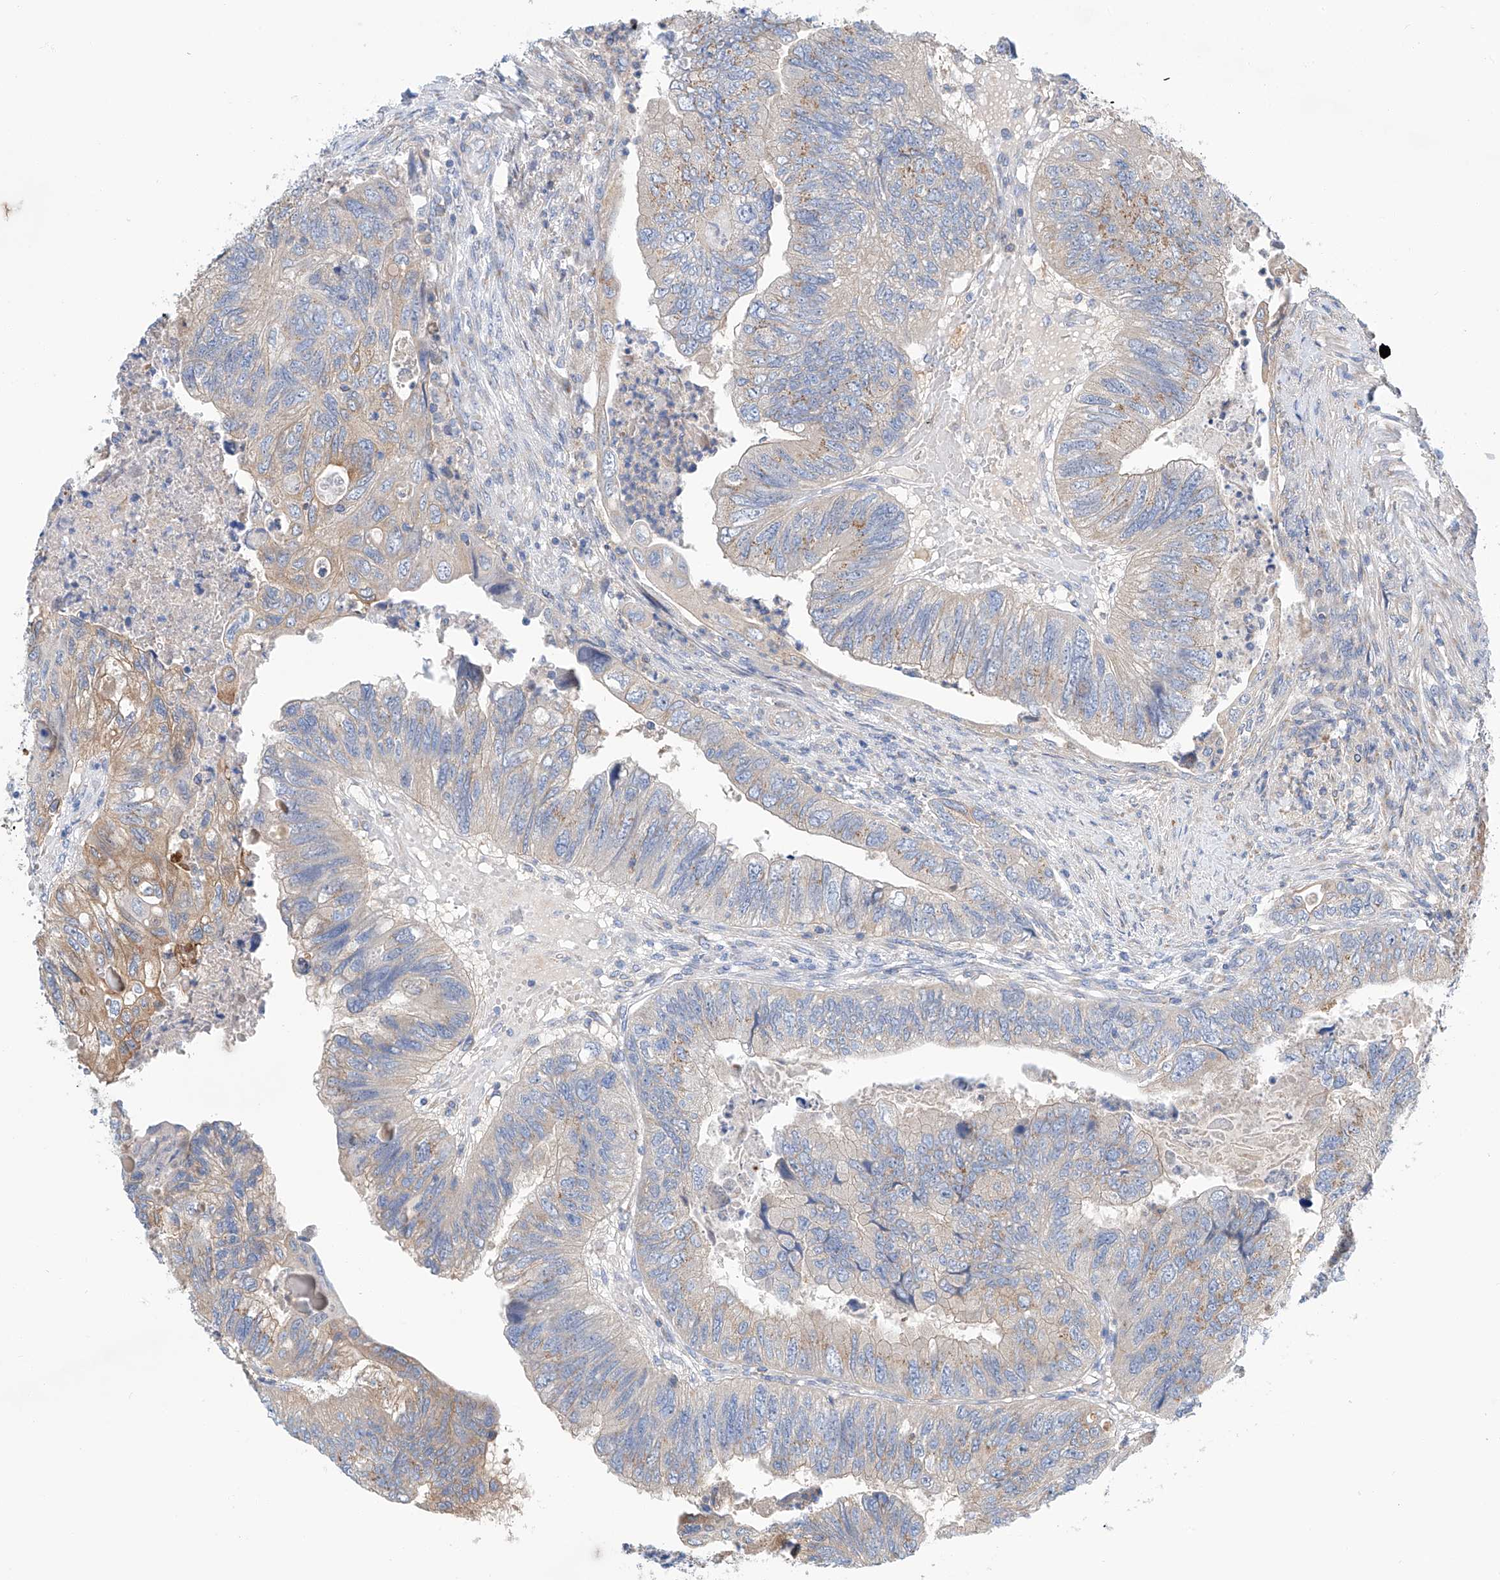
{"staining": {"intensity": "weak", "quantity": "25%-75%", "location": "cytoplasmic/membranous"}, "tissue": "colorectal cancer", "cell_type": "Tumor cells", "image_type": "cancer", "snomed": [{"axis": "morphology", "description": "Adenocarcinoma, NOS"}, {"axis": "topography", "description": "Rectum"}], "caption": "Immunohistochemical staining of human colorectal adenocarcinoma shows low levels of weak cytoplasmic/membranous staining in approximately 25%-75% of tumor cells.", "gene": "SLC22A7", "patient": {"sex": "male", "age": 63}}